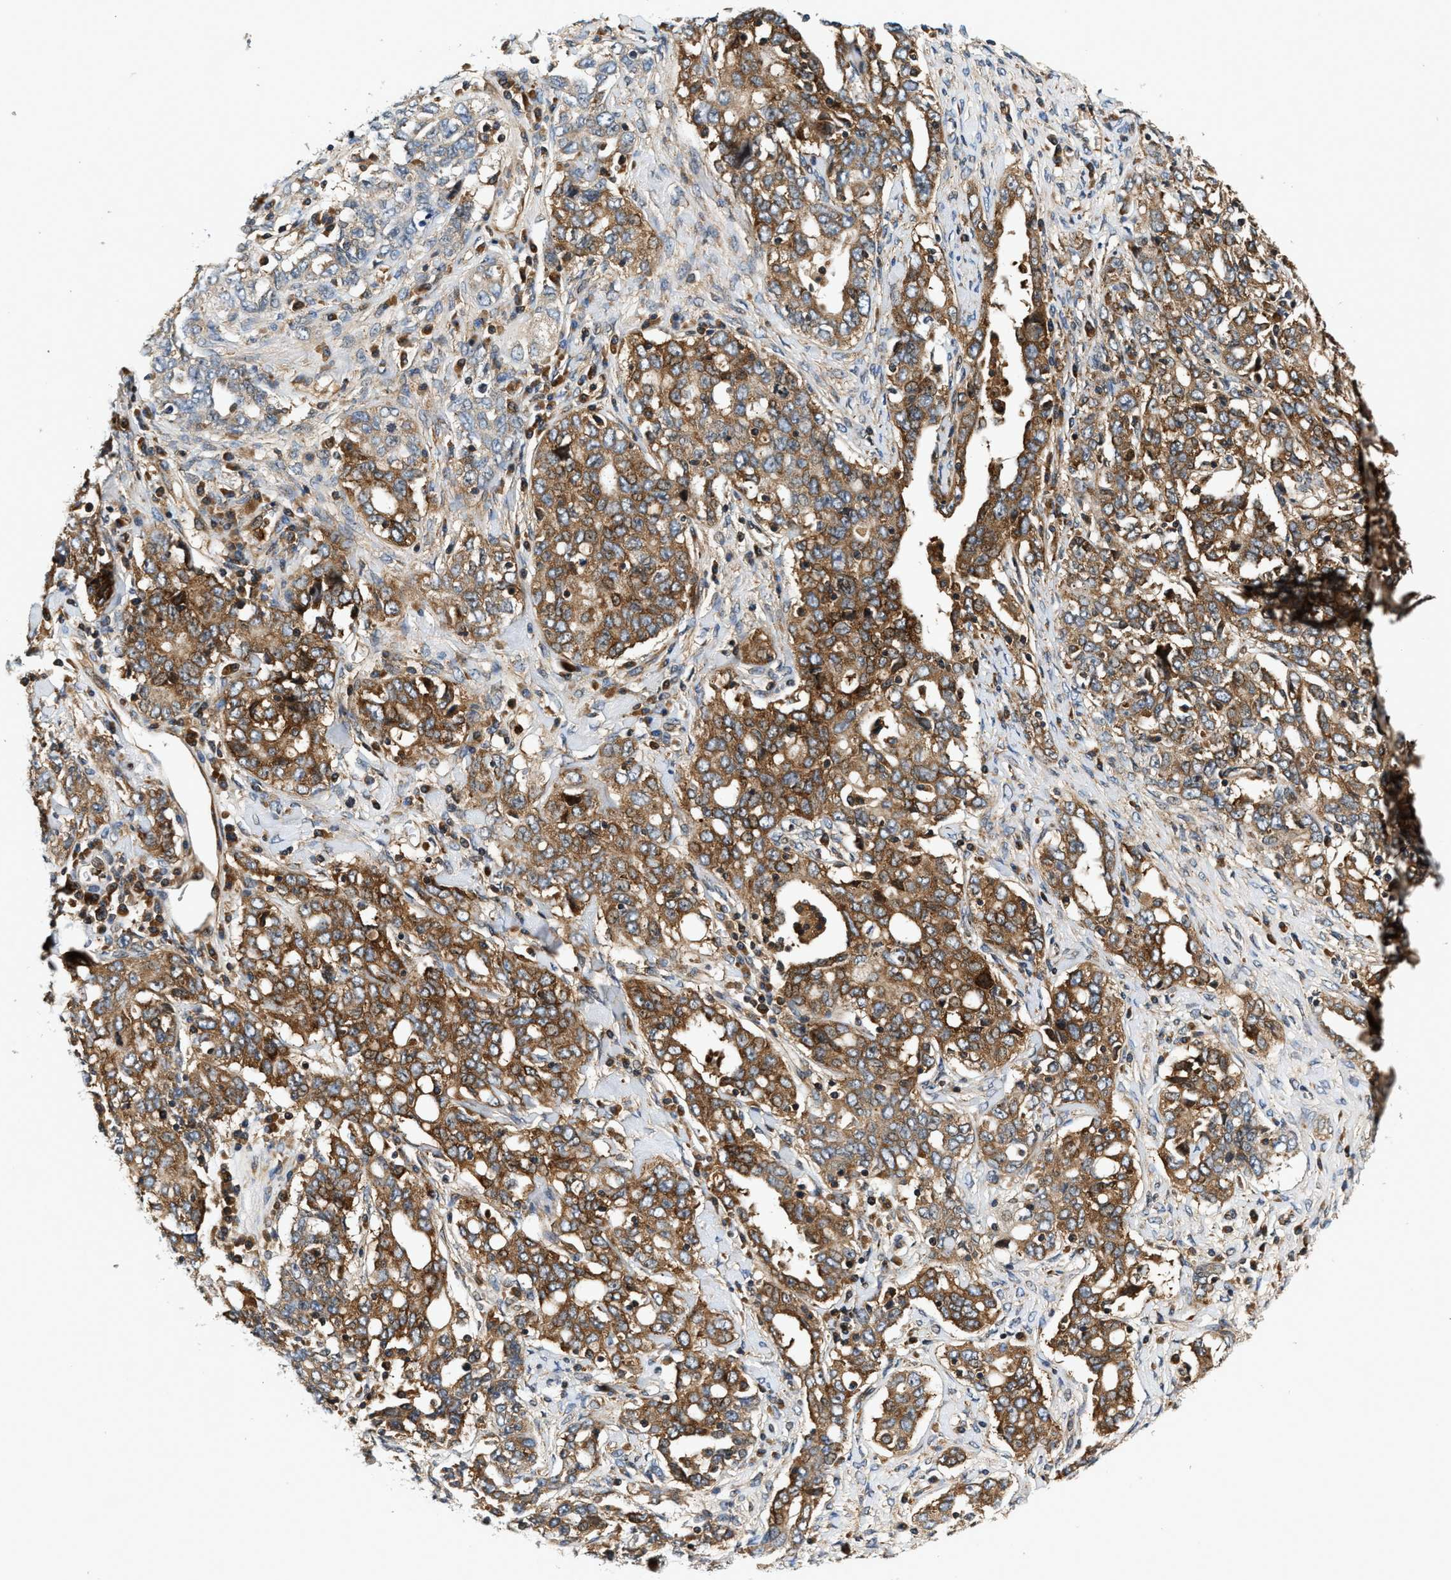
{"staining": {"intensity": "moderate", "quantity": ">75%", "location": "cytoplasmic/membranous"}, "tissue": "ovarian cancer", "cell_type": "Tumor cells", "image_type": "cancer", "snomed": [{"axis": "morphology", "description": "Carcinoma, endometroid"}, {"axis": "topography", "description": "Ovary"}], "caption": "Immunohistochemical staining of human endometroid carcinoma (ovarian) displays medium levels of moderate cytoplasmic/membranous positivity in about >75% of tumor cells.", "gene": "SAMD9", "patient": {"sex": "female", "age": 62}}